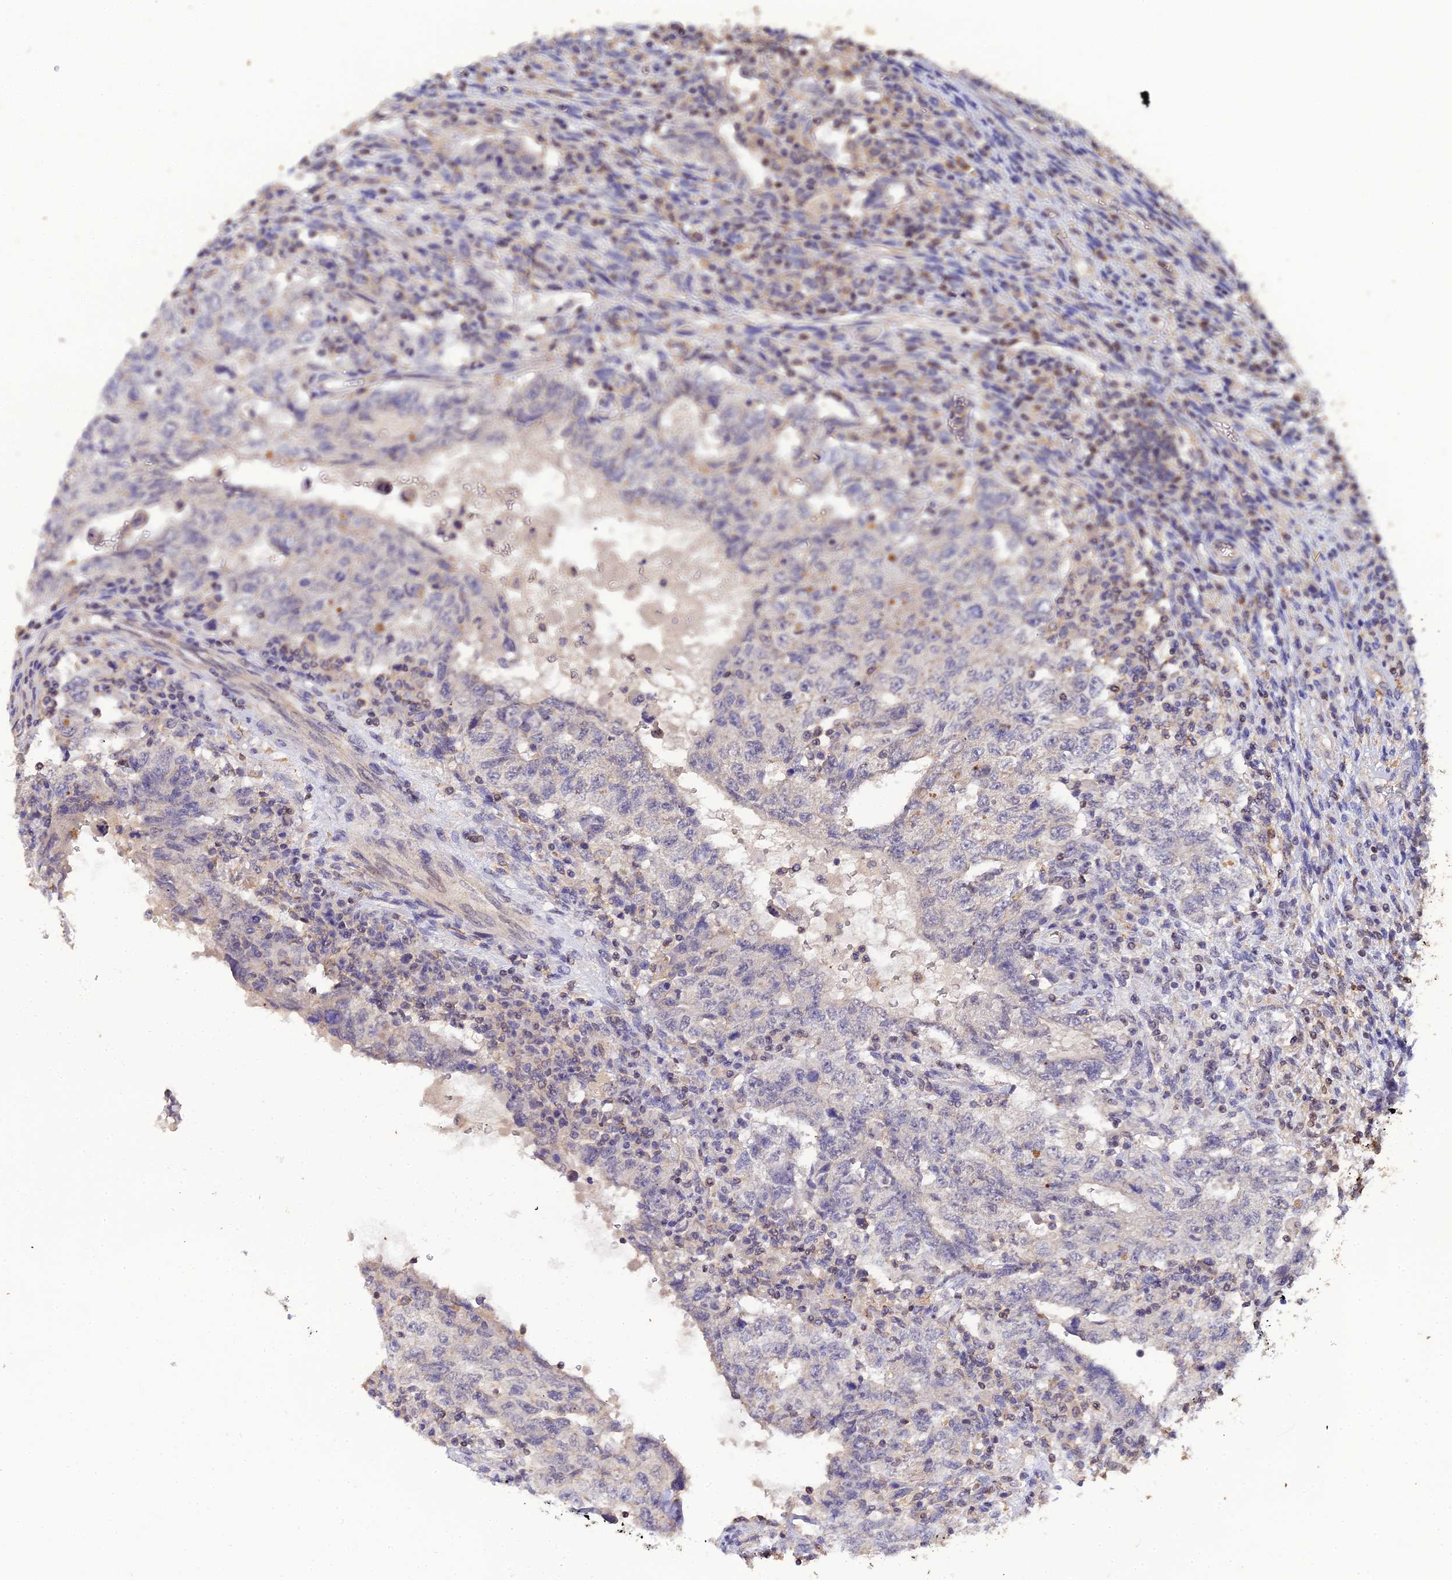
{"staining": {"intensity": "negative", "quantity": "none", "location": "none"}, "tissue": "testis cancer", "cell_type": "Tumor cells", "image_type": "cancer", "snomed": [{"axis": "morphology", "description": "Carcinoma, Embryonal, NOS"}, {"axis": "topography", "description": "Testis"}], "caption": "Immunohistochemical staining of human testis cancer (embryonal carcinoma) shows no significant staining in tumor cells.", "gene": "LSM5", "patient": {"sex": "male", "age": 26}}